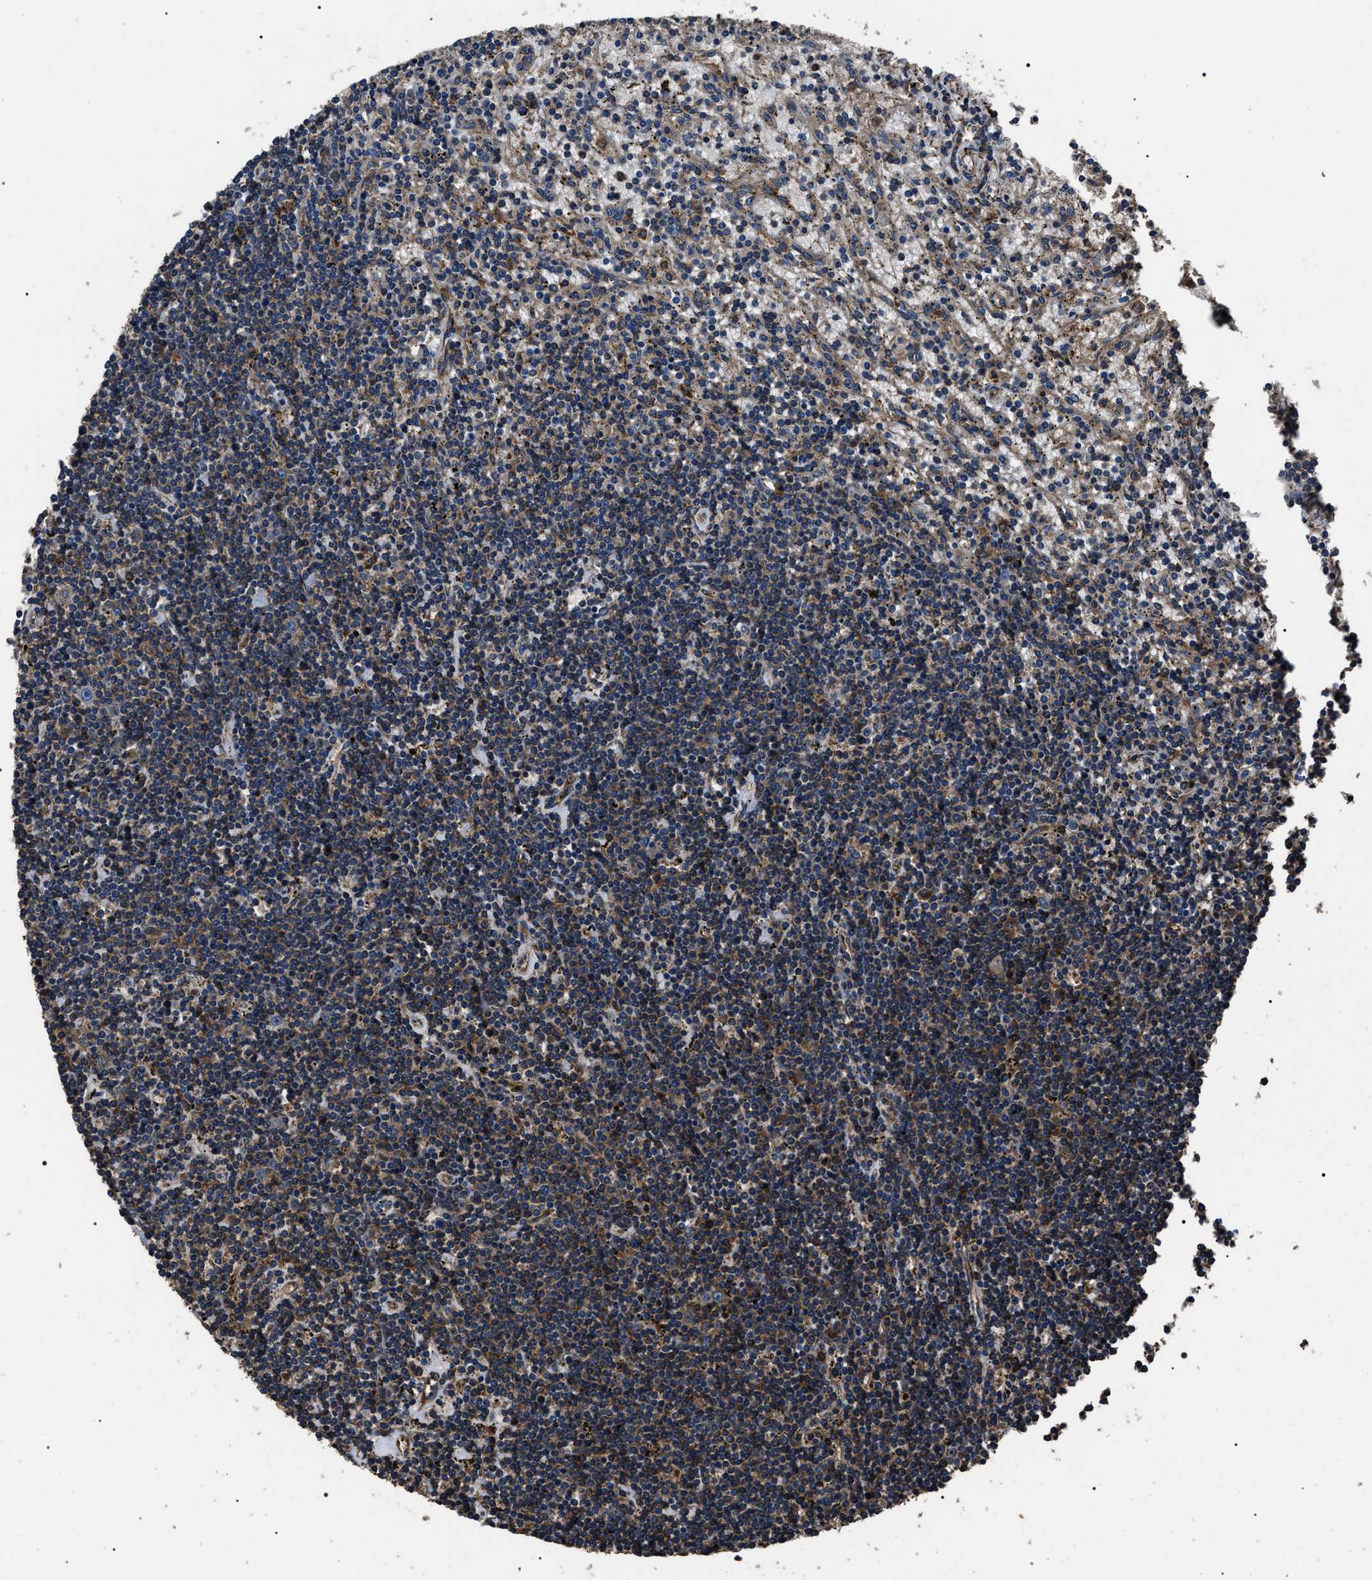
{"staining": {"intensity": "weak", "quantity": "25%-75%", "location": "cytoplasmic/membranous"}, "tissue": "lymphoma", "cell_type": "Tumor cells", "image_type": "cancer", "snomed": [{"axis": "morphology", "description": "Malignant lymphoma, non-Hodgkin's type, Low grade"}, {"axis": "topography", "description": "Spleen"}], "caption": "Weak cytoplasmic/membranous protein expression is present in approximately 25%-75% of tumor cells in low-grade malignant lymphoma, non-Hodgkin's type. The staining was performed using DAB, with brown indicating positive protein expression. Nuclei are stained blue with hematoxylin.", "gene": "HSCB", "patient": {"sex": "male", "age": 76}}